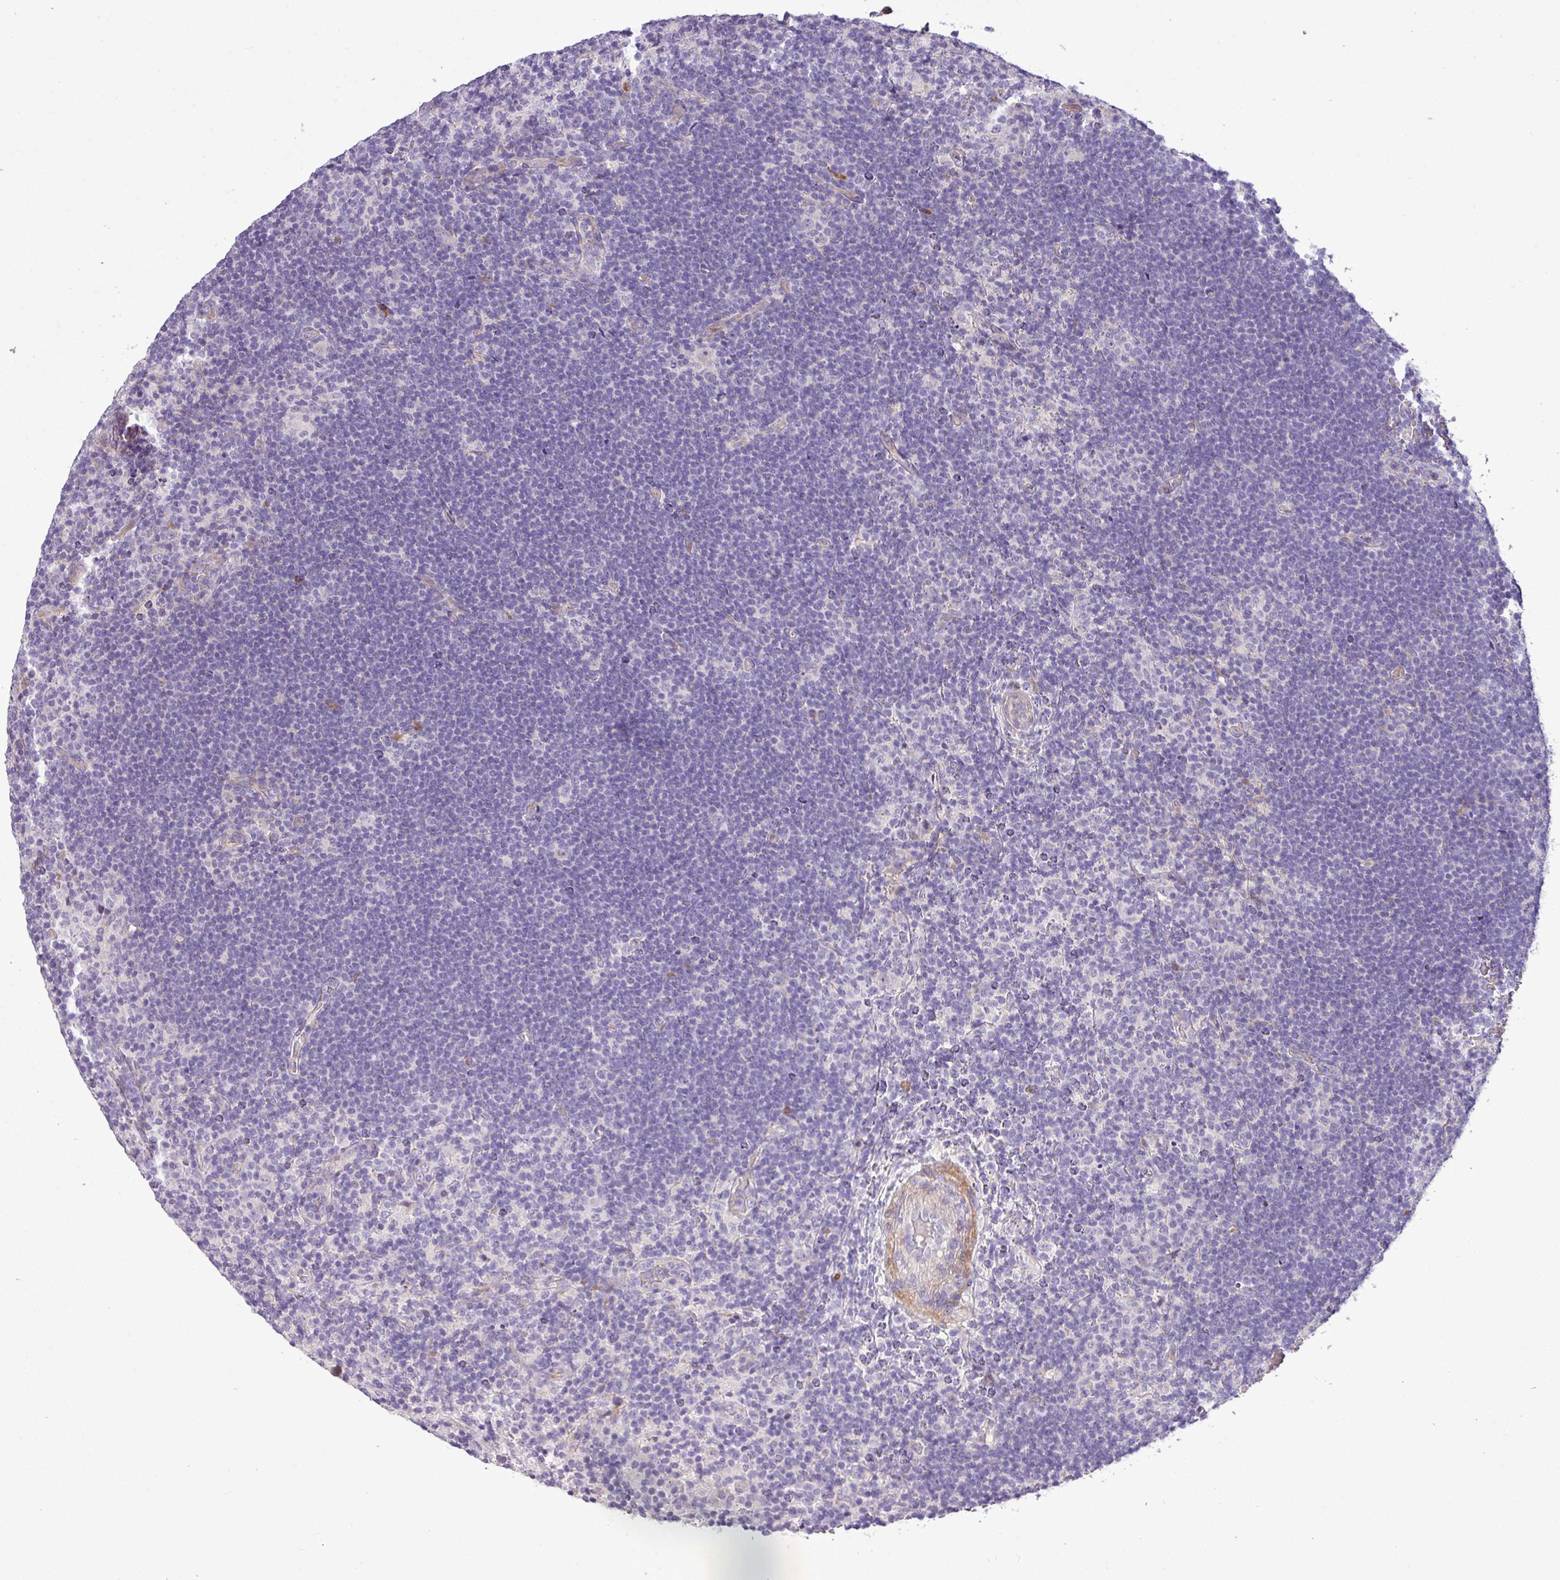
{"staining": {"intensity": "negative", "quantity": "none", "location": "none"}, "tissue": "lymphoma", "cell_type": "Tumor cells", "image_type": "cancer", "snomed": [{"axis": "morphology", "description": "Hodgkin's disease, NOS"}, {"axis": "topography", "description": "Lymph node"}], "caption": "Tumor cells are negative for protein expression in human Hodgkin's disease. (DAB (3,3'-diaminobenzidine) immunohistochemistry with hematoxylin counter stain).", "gene": "MOCS3", "patient": {"sex": "female", "age": 57}}